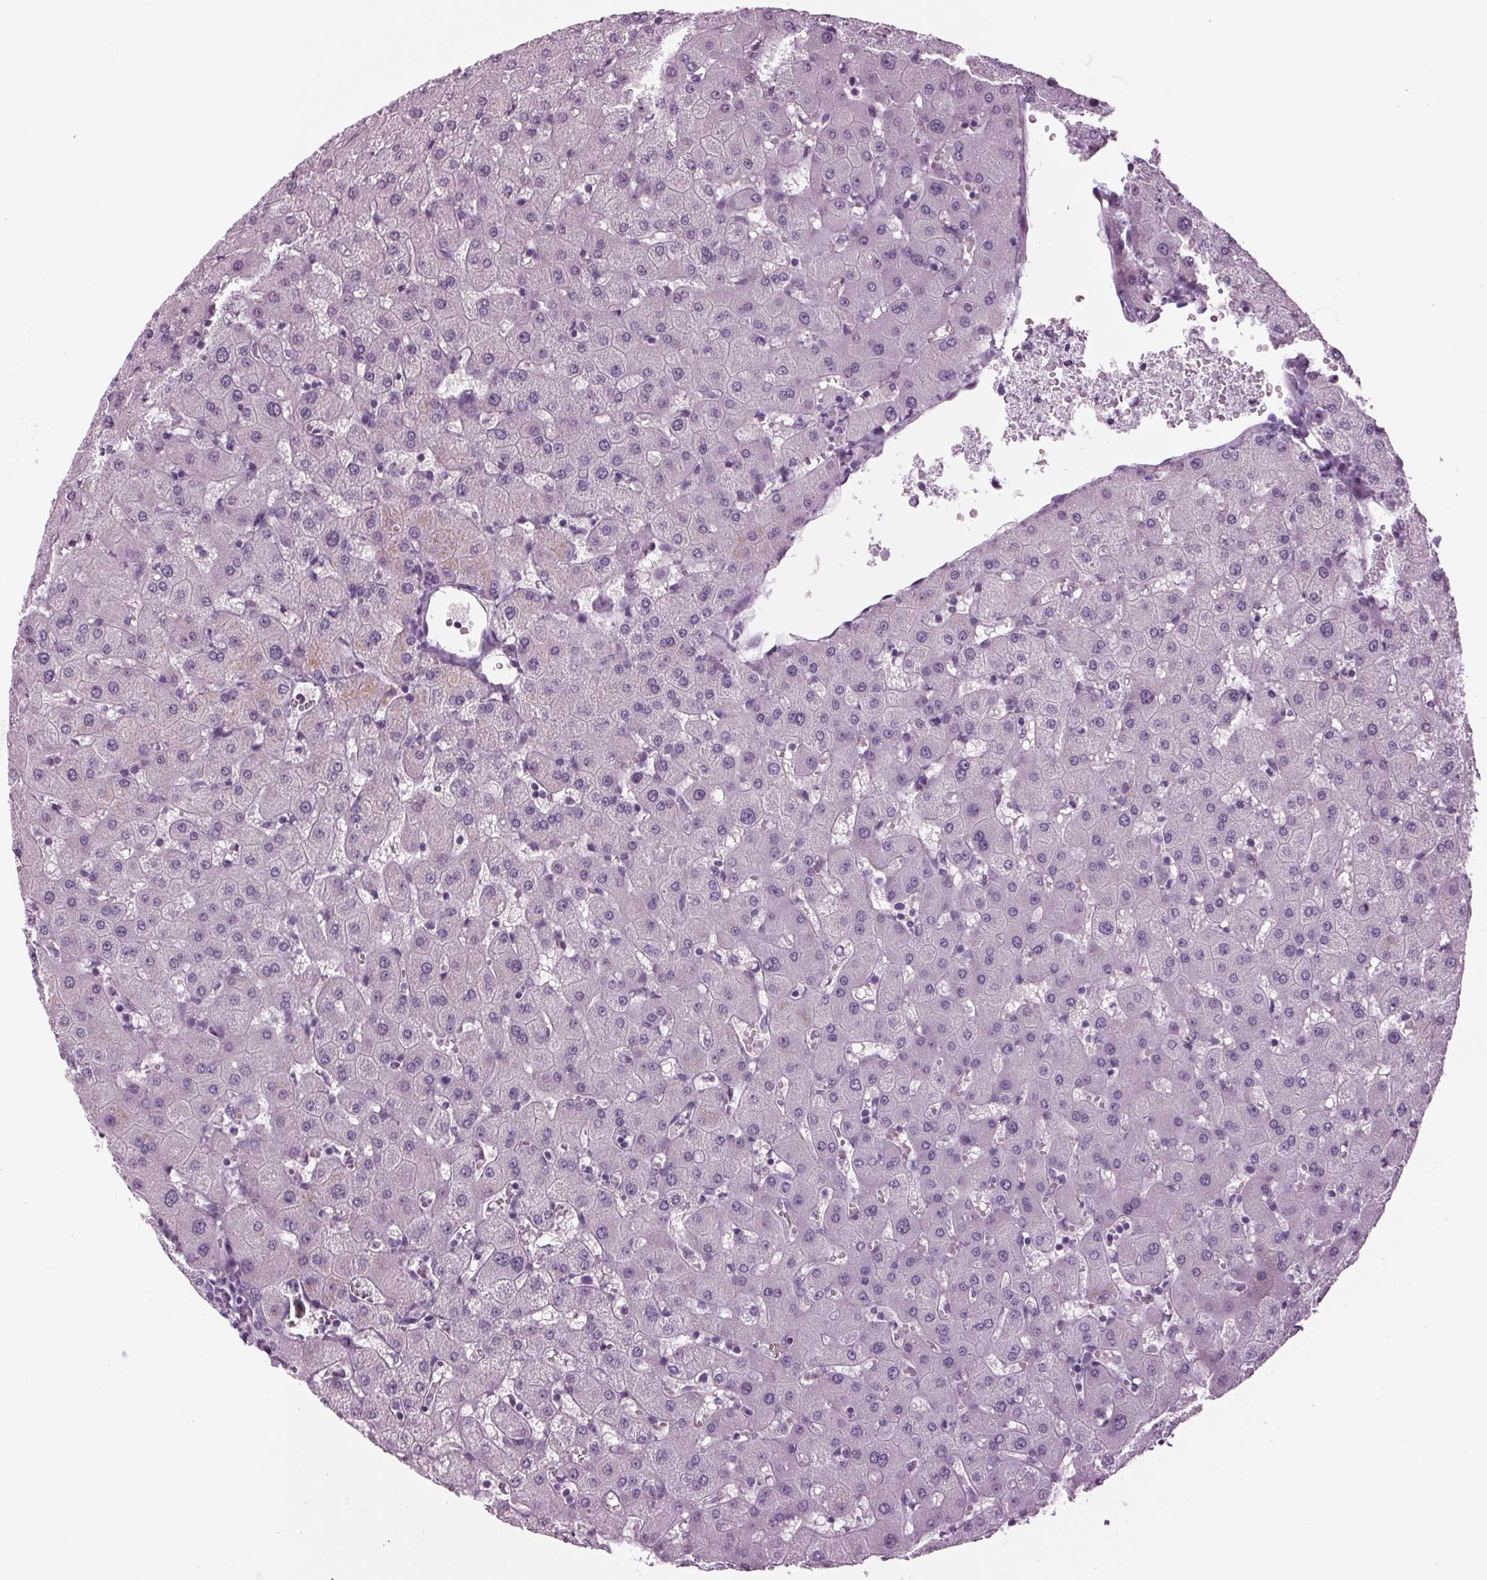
{"staining": {"intensity": "negative", "quantity": "none", "location": "none"}, "tissue": "liver", "cell_type": "Cholangiocytes", "image_type": "normal", "snomed": [{"axis": "morphology", "description": "Normal tissue, NOS"}, {"axis": "topography", "description": "Liver"}], "caption": "Cholangiocytes show no significant protein positivity in benign liver. Nuclei are stained in blue.", "gene": "BHLHE22", "patient": {"sex": "female", "age": 63}}